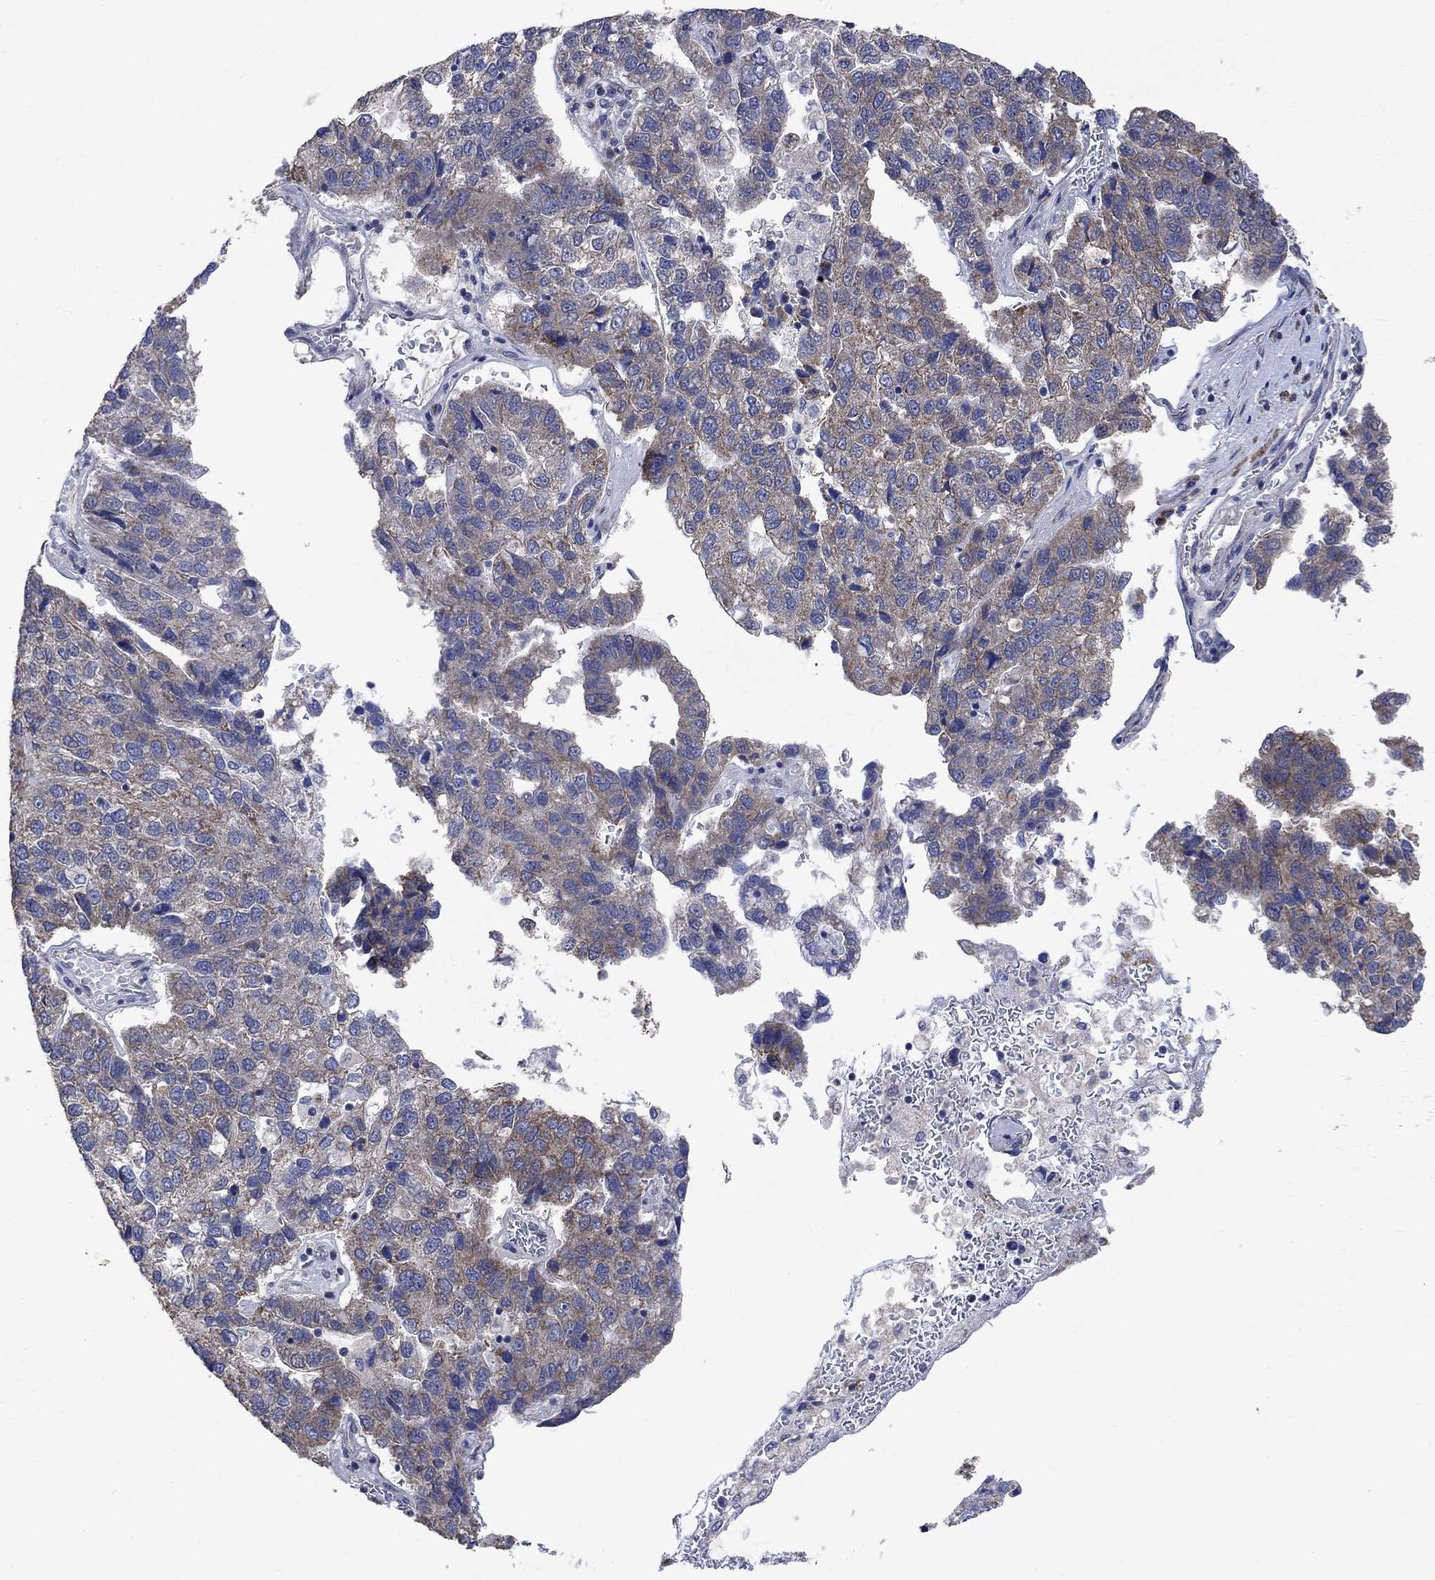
{"staining": {"intensity": "moderate", "quantity": "<25%", "location": "cytoplasmic/membranous"}, "tissue": "pancreatic cancer", "cell_type": "Tumor cells", "image_type": "cancer", "snomed": [{"axis": "morphology", "description": "Adenocarcinoma, NOS"}, {"axis": "topography", "description": "Pancreas"}], "caption": "Protein analysis of pancreatic cancer tissue demonstrates moderate cytoplasmic/membranous staining in about <25% of tumor cells. (IHC, brightfield microscopy, high magnification).", "gene": "ANKRA2", "patient": {"sex": "female", "age": 61}}